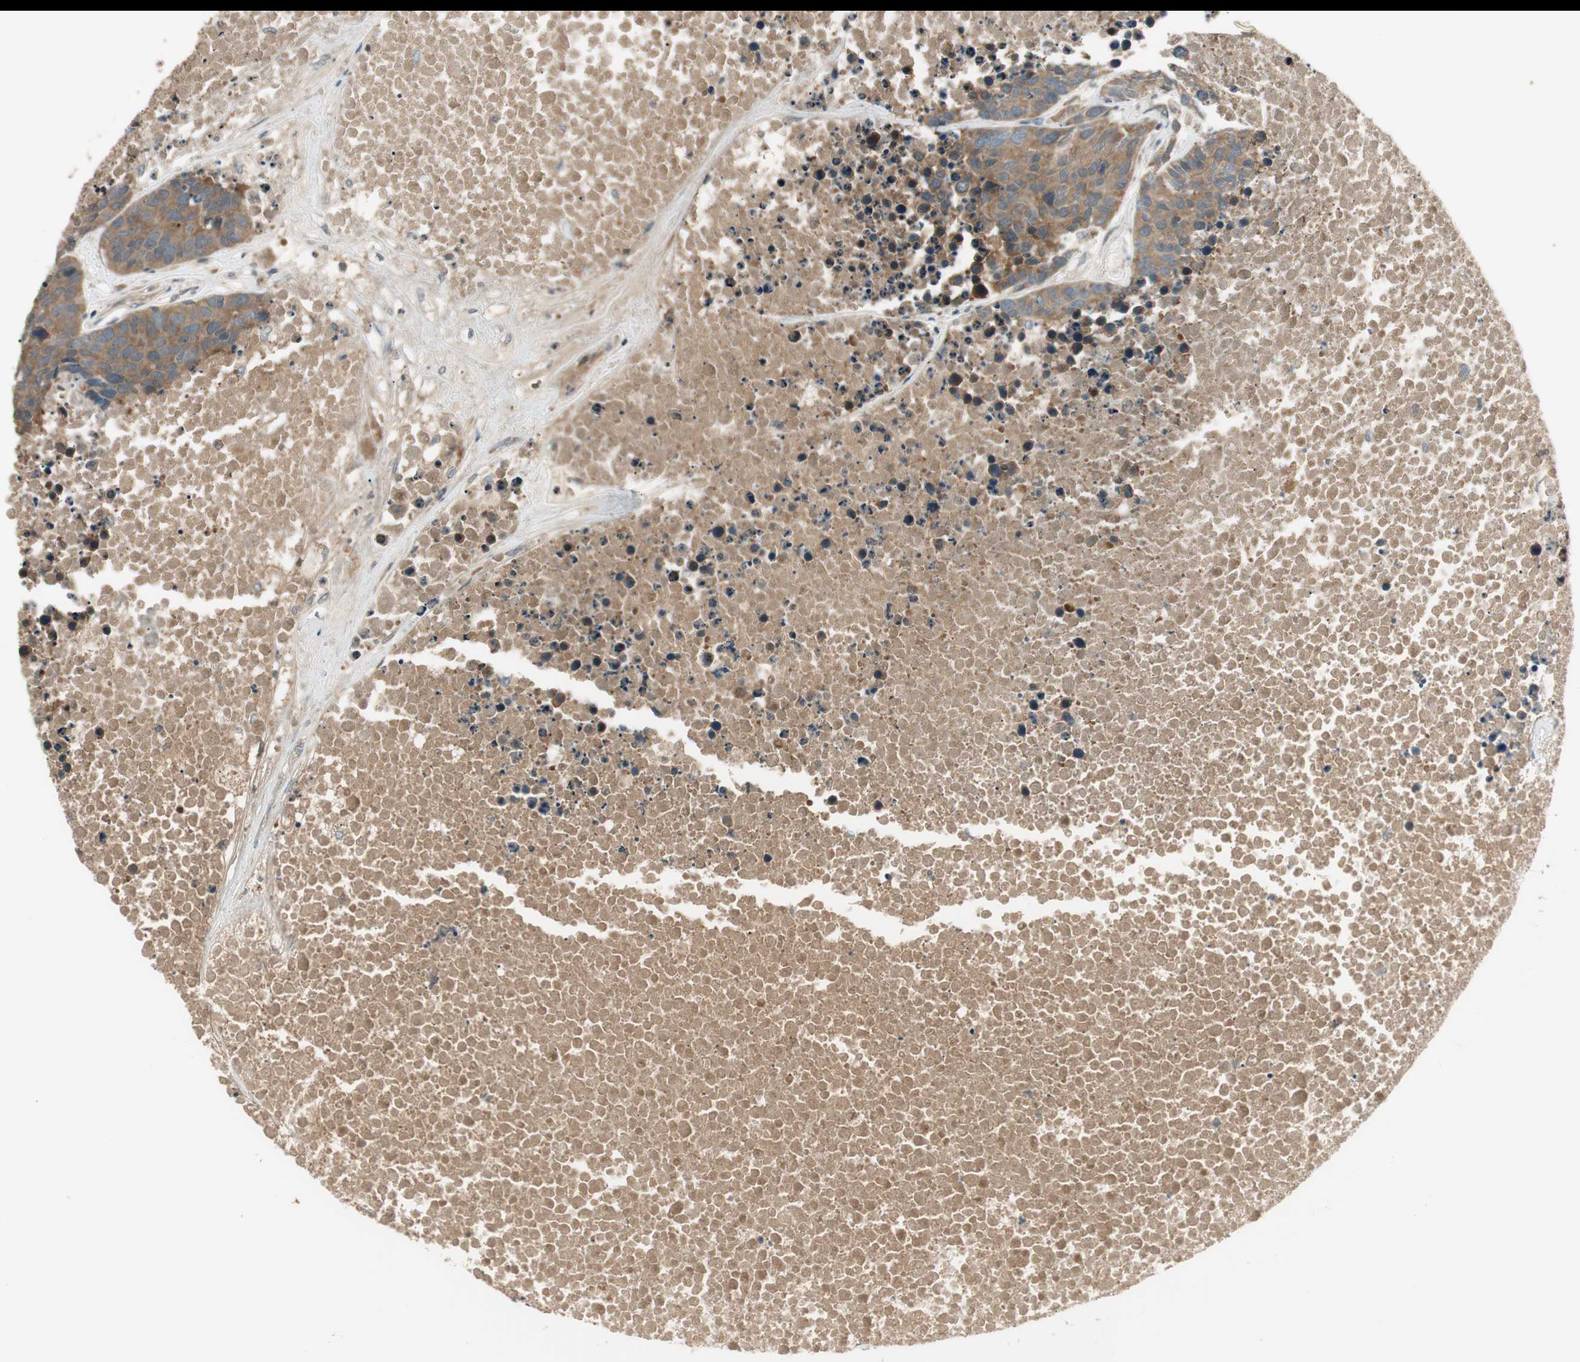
{"staining": {"intensity": "moderate", "quantity": ">75%", "location": "cytoplasmic/membranous"}, "tissue": "carcinoid", "cell_type": "Tumor cells", "image_type": "cancer", "snomed": [{"axis": "morphology", "description": "Carcinoid, malignant, NOS"}, {"axis": "topography", "description": "Lung"}], "caption": "Human malignant carcinoid stained for a protein (brown) reveals moderate cytoplasmic/membranous positive expression in approximately >75% of tumor cells.", "gene": "PFDN5", "patient": {"sex": "male", "age": 60}}